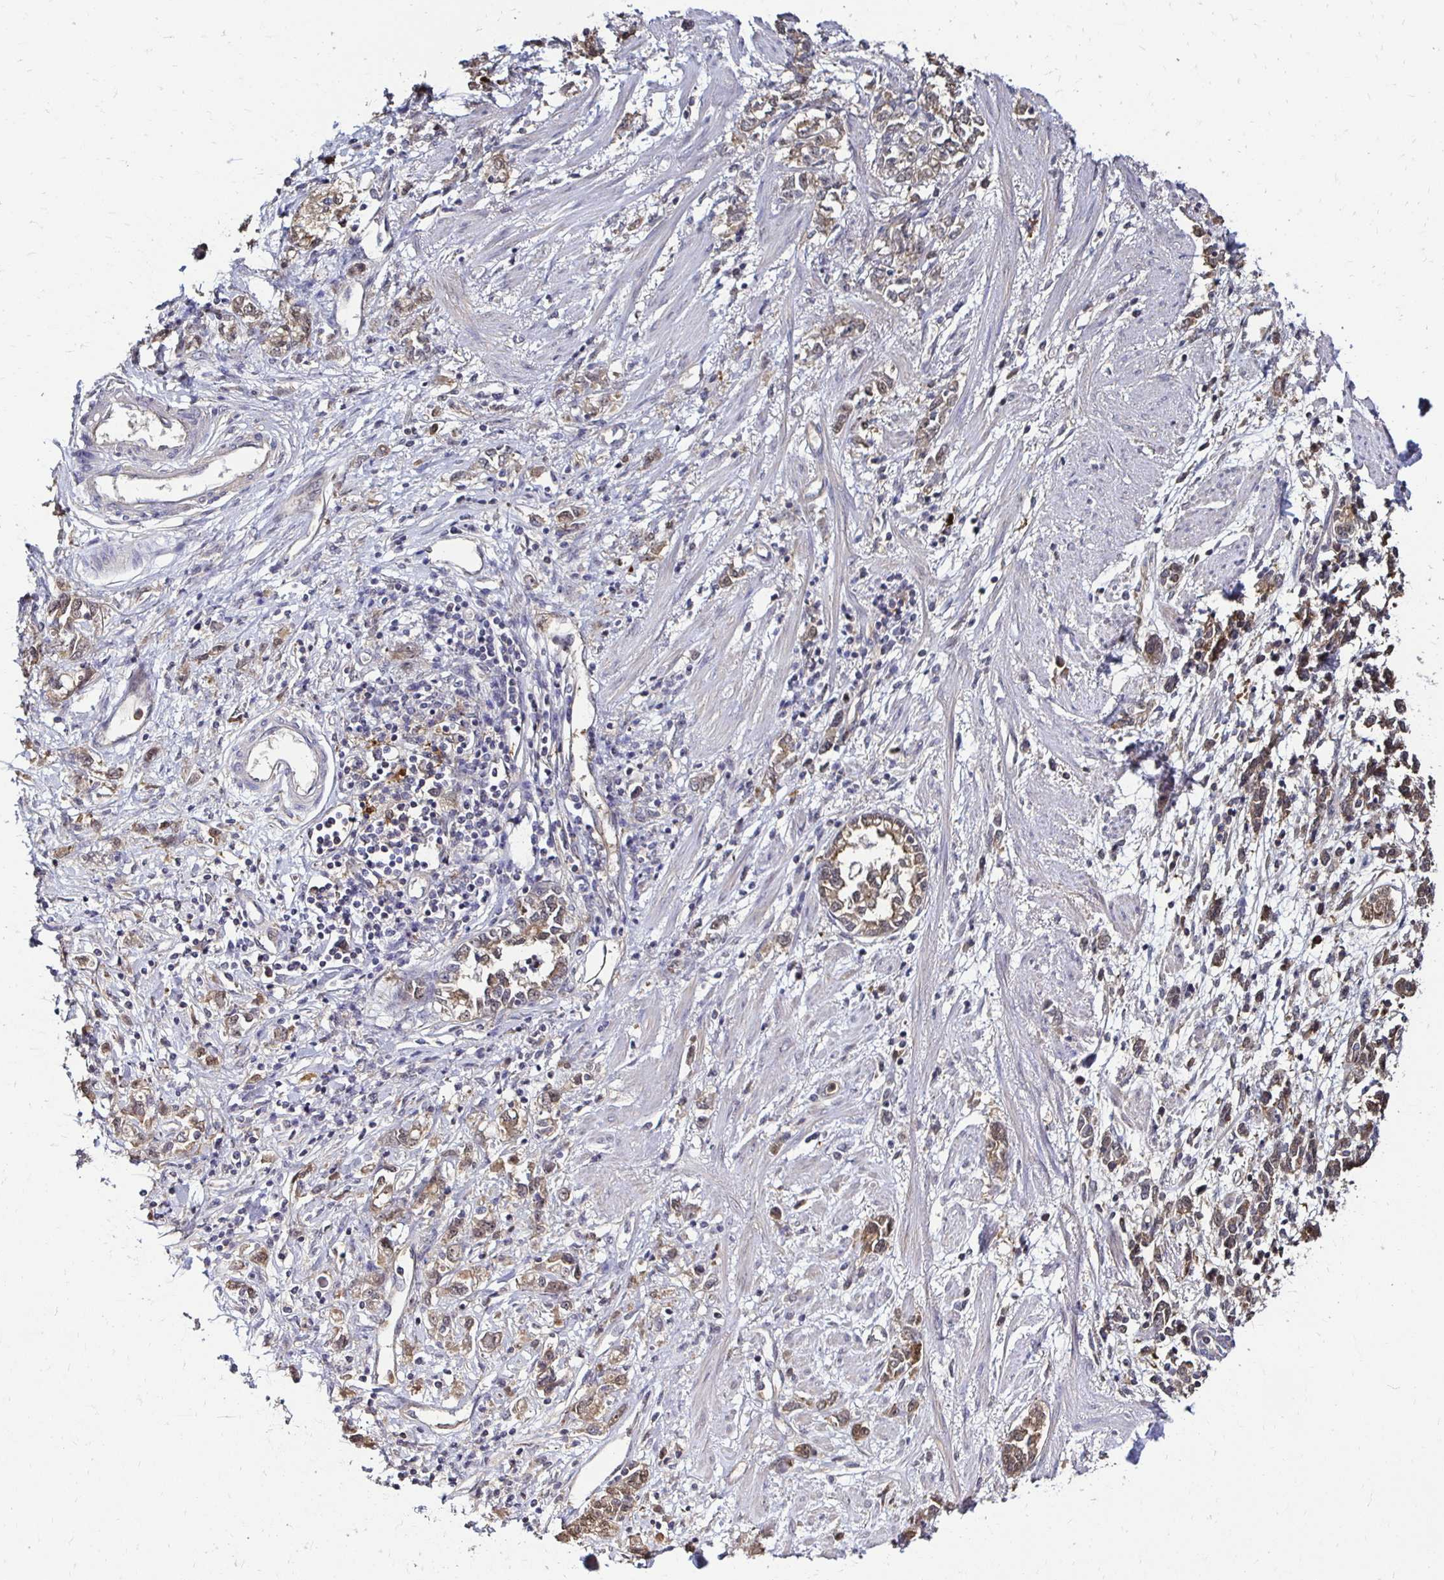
{"staining": {"intensity": "weak", "quantity": ">75%", "location": "cytoplasmic/membranous"}, "tissue": "stomach cancer", "cell_type": "Tumor cells", "image_type": "cancer", "snomed": [{"axis": "morphology", "description": "Adenocarcinoma, NOS"}, {"axis": "topography", "description": "Stomach"}], "caption": "Immunohistochemical staining of human adenocarcinoma (stomach) exhibits low levels of weak cytoplasmic/membranous expression in approximately >75% of tumor cells.", "gene": "TXN", "patient": {"sex": "female", "age": 76}}